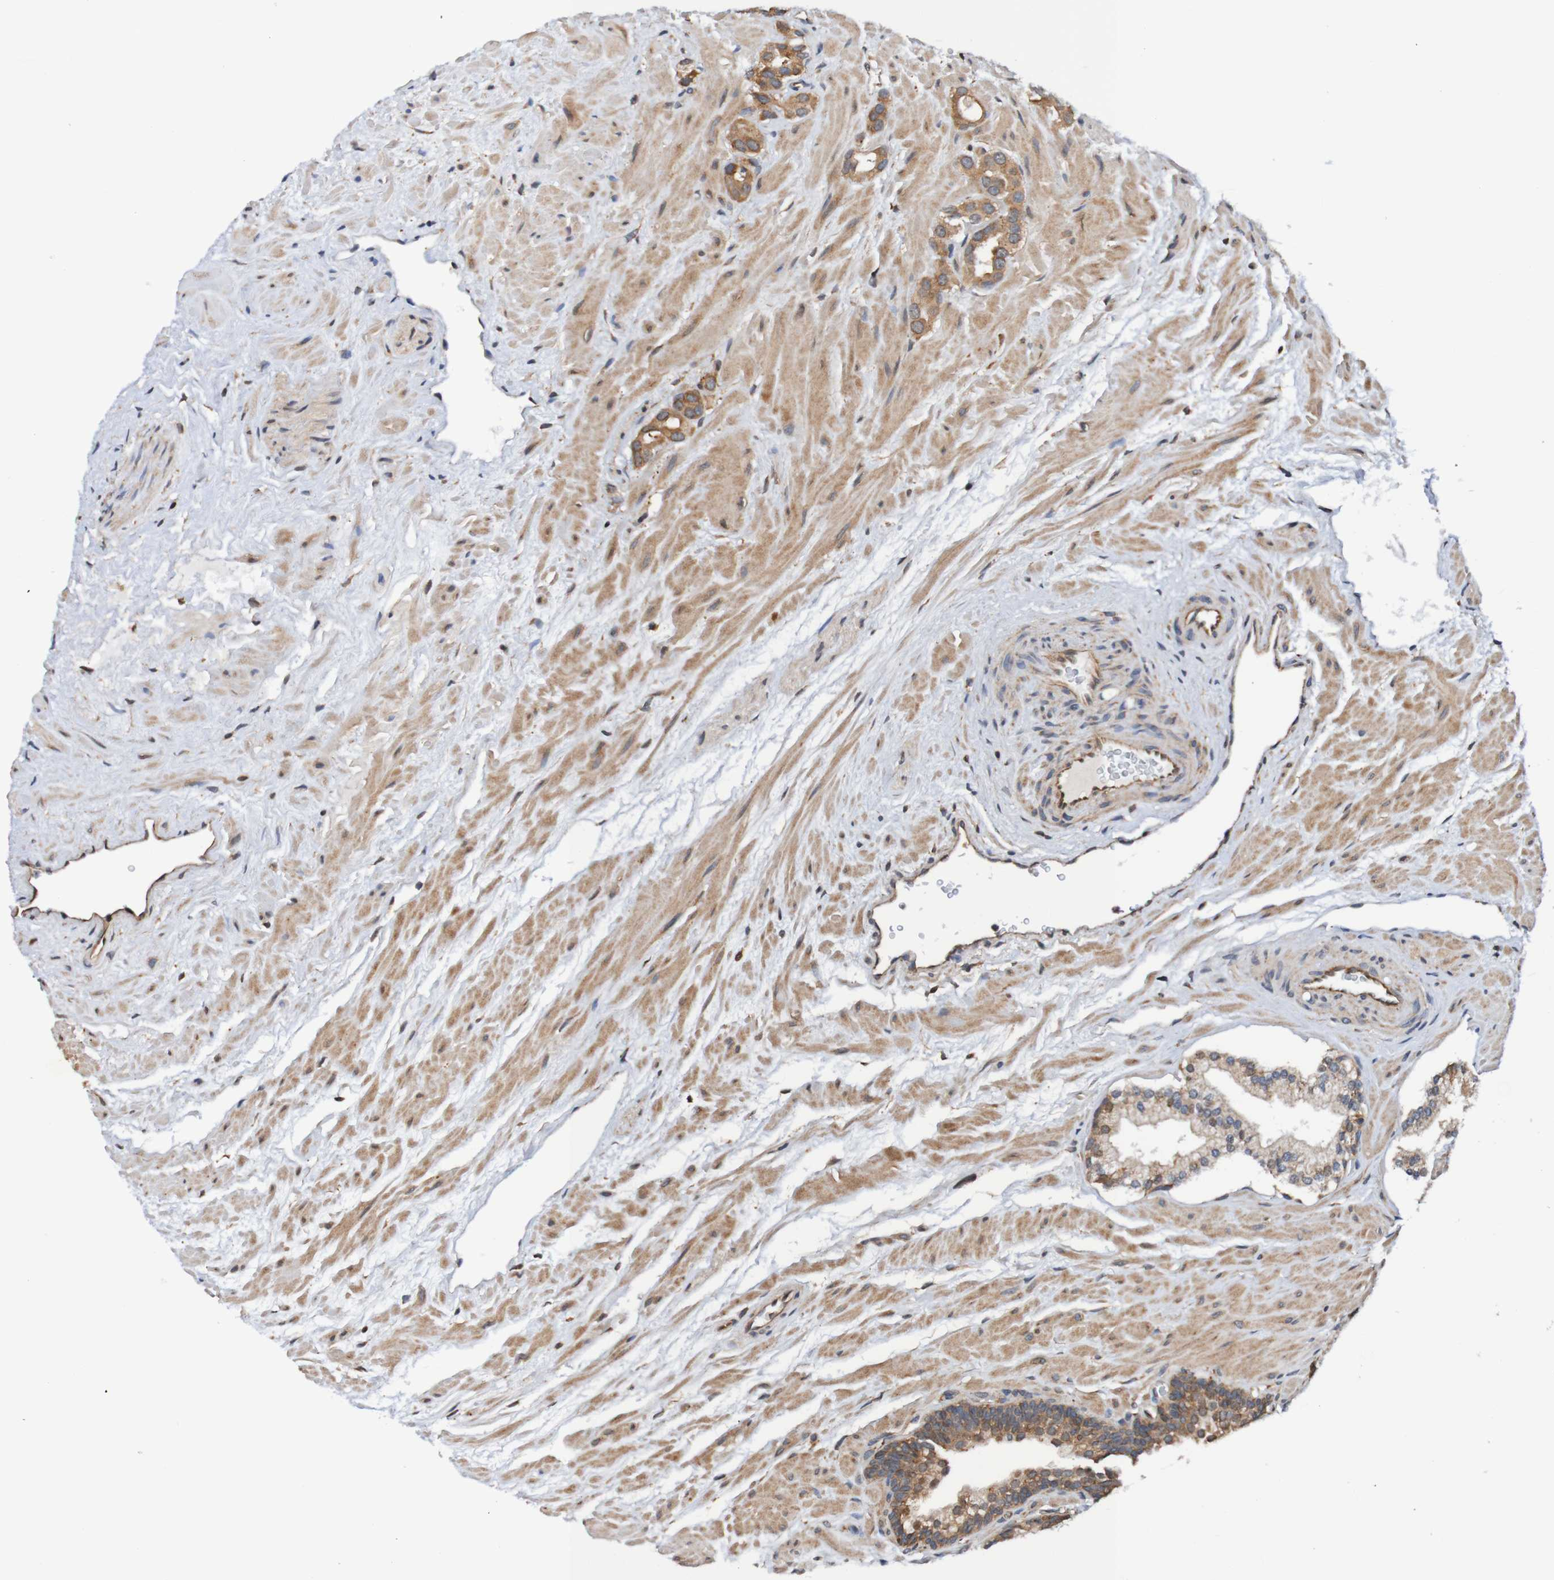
{"staining": {"intensity": "moderate", "quantity": ">75%", "location": "cytoplasmic/membranous"}, "tissue": "prostate cancer", "cell_type": "Tumor cells", "image_type": "cancer", "snomed": [{"axis": "morphology", "description": "Adenocarcinoma, High grade"}, {"axis": "topography", "description": "Prostate"}], "caption": "Prostate cancer (high-grade adenocarcinoma) stained with DAB IHC displays medium levels of moderate cytoplasmic/membranous positivity in about >75% of tumor cells.", "gene": "AXIN1", "patient": {"sex": "male", "age": 64}}